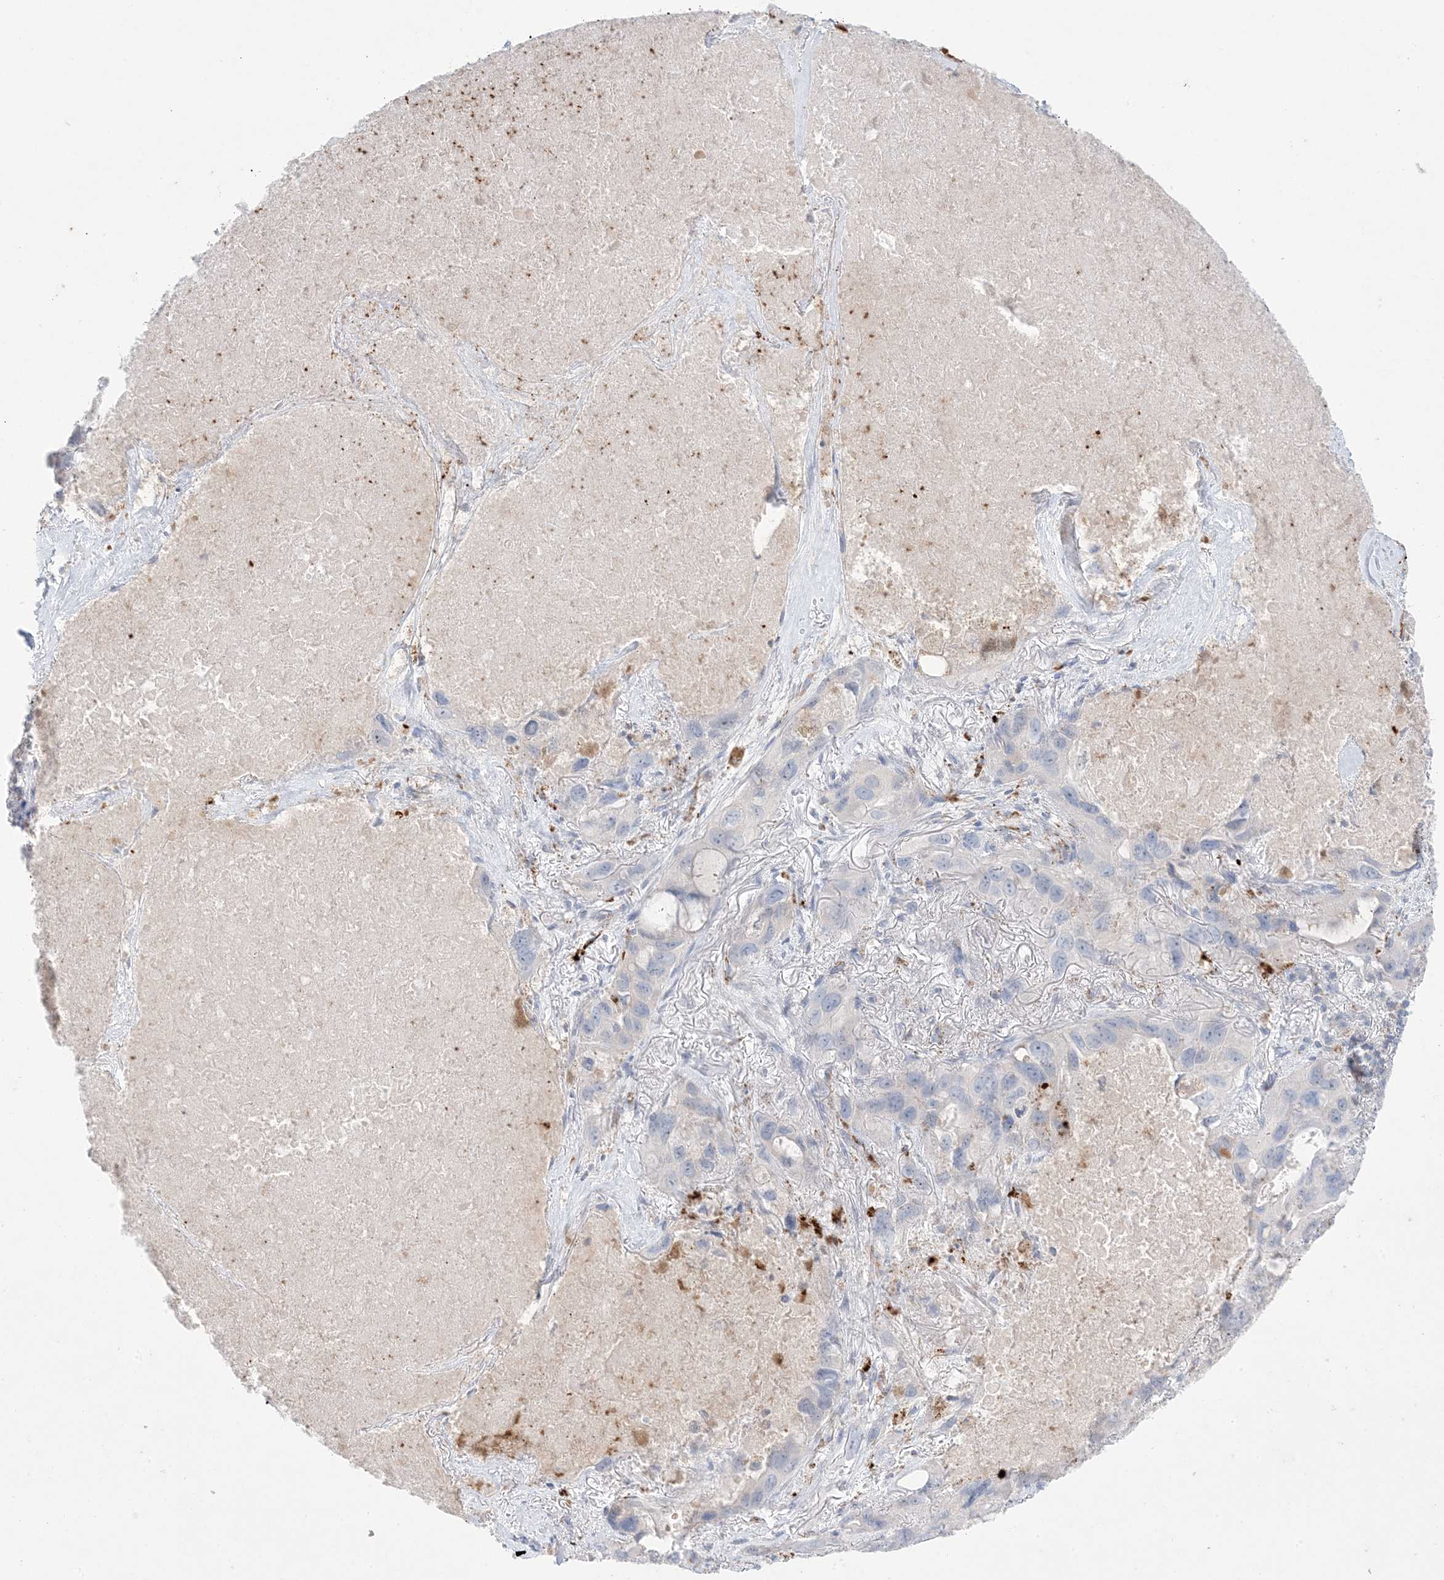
{"staining": {"intensity": "negative", "quantity": "none", "location": "none"}, "tissue": "lung cancer", "cell_type": "Tumor cells", "image_type": "cancer", "snomed": [{"axis": "morphology", "description": "Squamous cell carcinoma, NOS"}, {"axis": "topography", "description": "Lung"}], "caption": "The IHC image has no significant staining in tumor cells of lung squamous cell carcinoma tissue.", "gene": "KCTD6", "patient": {"sex": "female", "age": 73}}